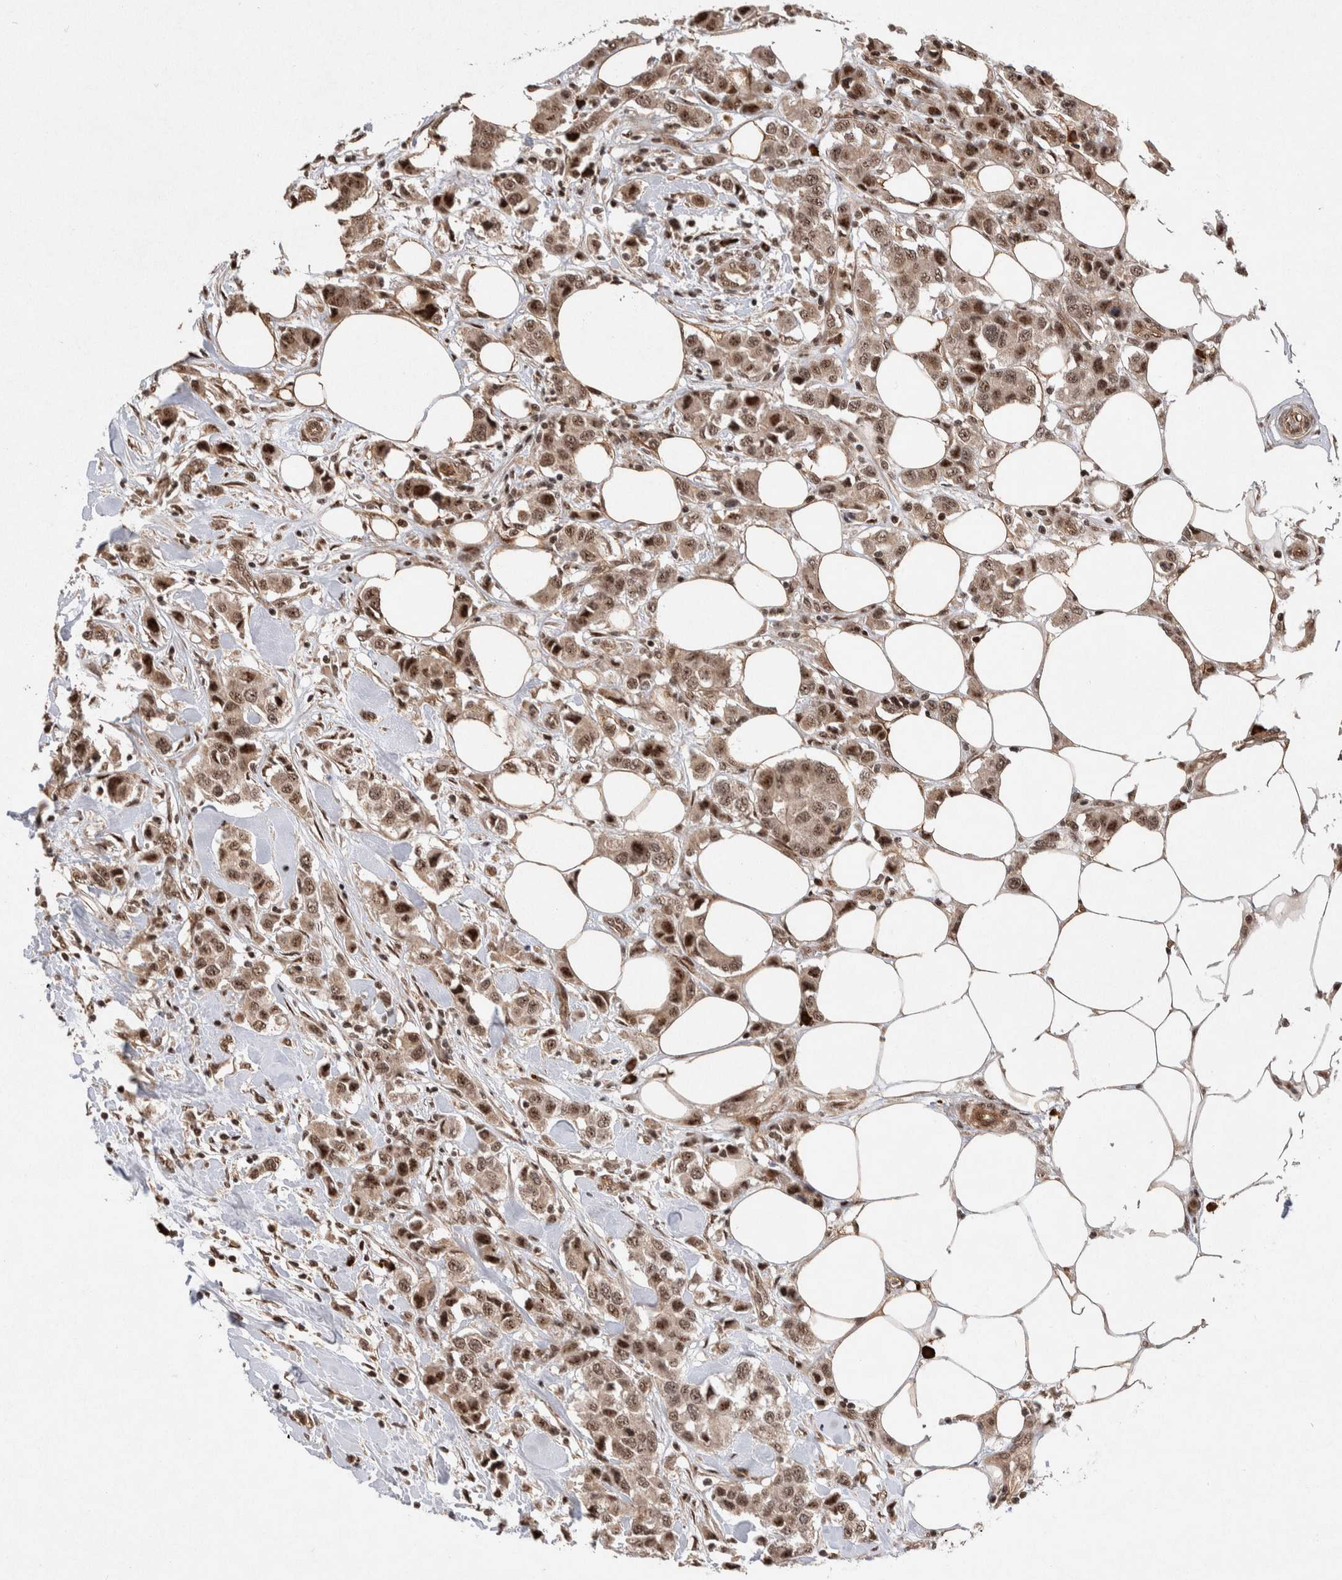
{"staining": {"intensity": "moderate", "quantity": ">75%", "location": "cytoplasmic/membranous,nuclear"}, "tissue": "breast cancer", "cell_type": "Tumor cells", "image_type": "cancer", "snomed": [{"axis": "morphology", "description": "Normal tissue, NOS"}, {"axis": "morphology", "description": "Duct carcinoma"}, {"axis": "topography", "description": "Breast"}], "caption": "Breast intraductal carcinoma was stained to show a protein in brown. There is medium levels of moderate cytoplasmic/membranous and nuclear staining in approximately >75% of tumor cells.", "gene": "TOR1B", "patient": {"sex": "female", "age": 50}}